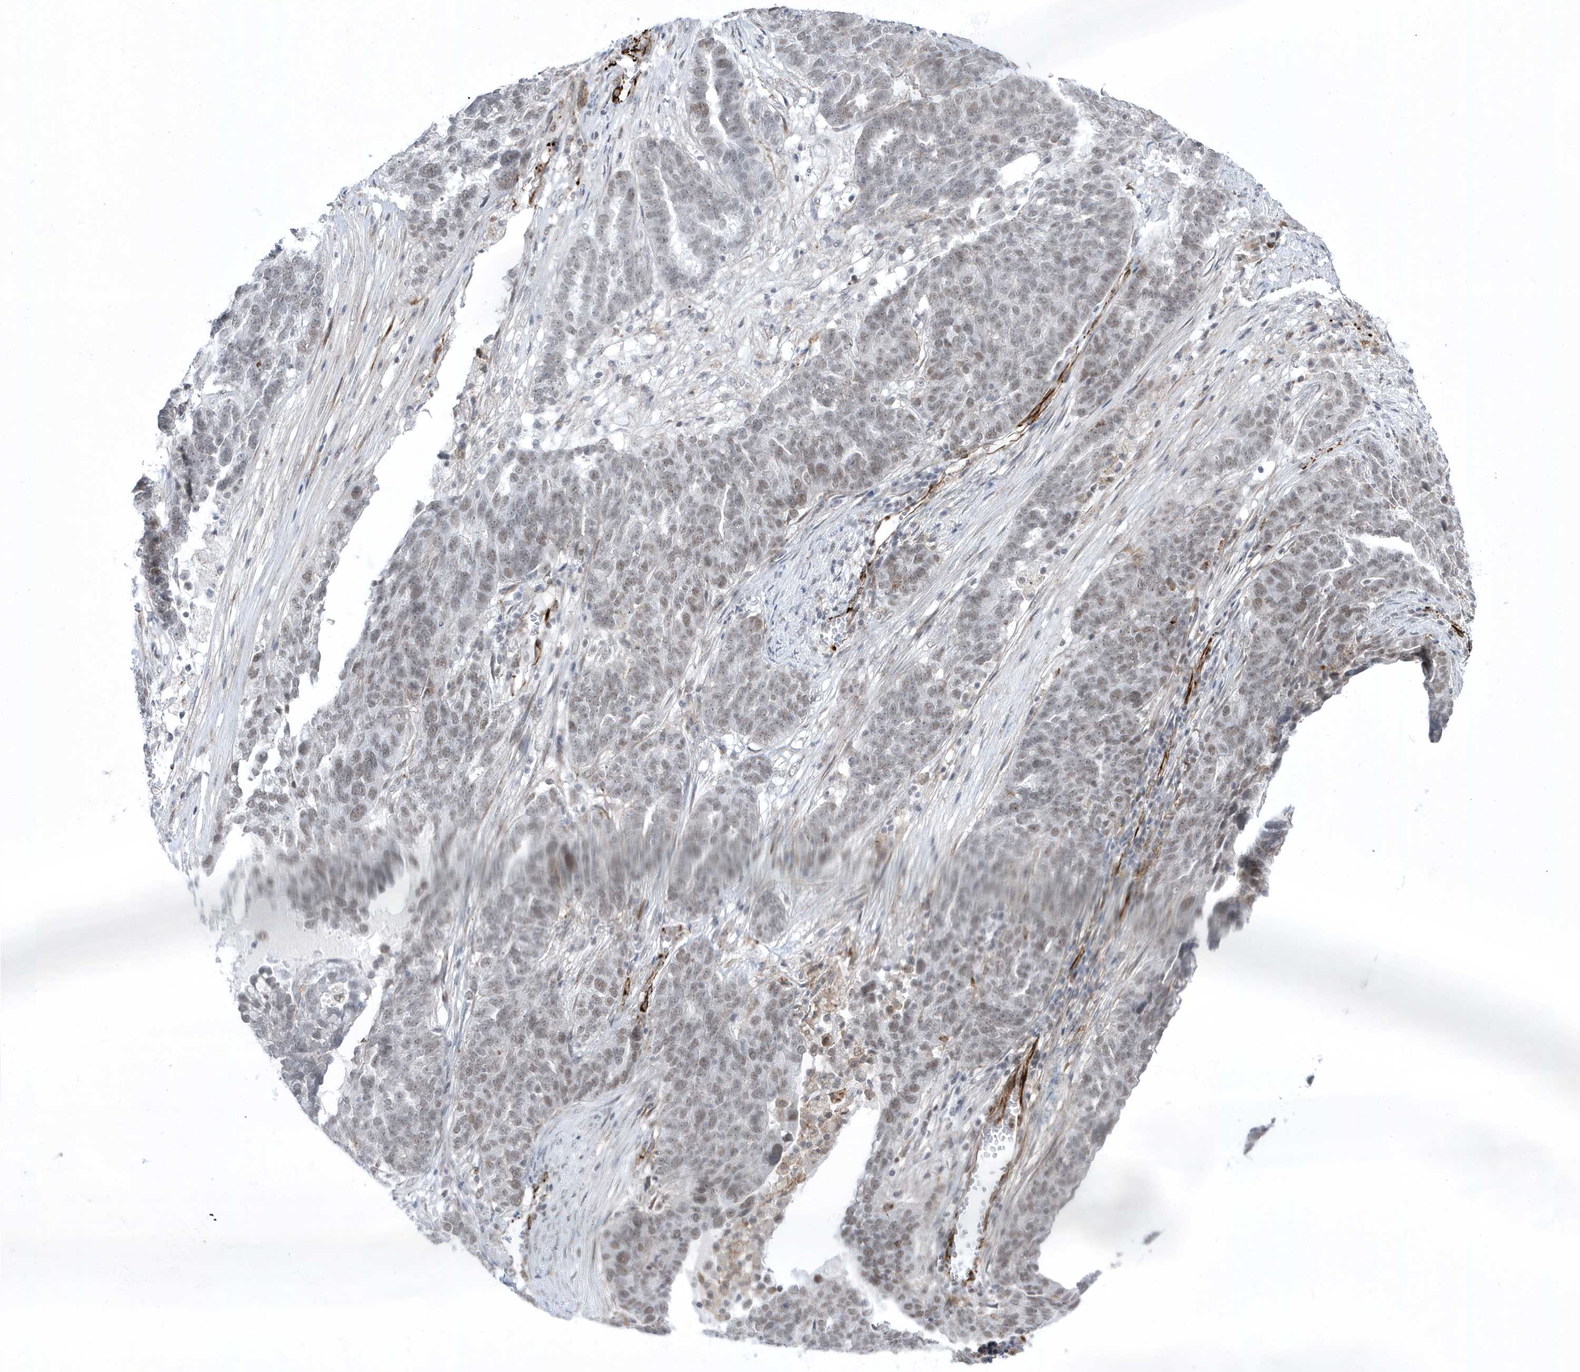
{"staining": {"intensity": "weak", "quantity": ">75%", "location": "nuclear"}, "tissue": "ovarian cancer", "cell_type": "Tumor cells", "image_type": "cancer", "snomed": [{"axis": "morphology", "description": "Cystadenocarcinoma, serous, NOS"}, {"axis": "topography", "description": "Ovary"}], "caption": "Protein expression analysis of serous cystadenocarcinoma (ovarian) demonstrates weak nuclear expression in approximately >75% of tumor cells.", "gene": "ADAMTSL3", "patient": {"sex": "female", "age": 59}}